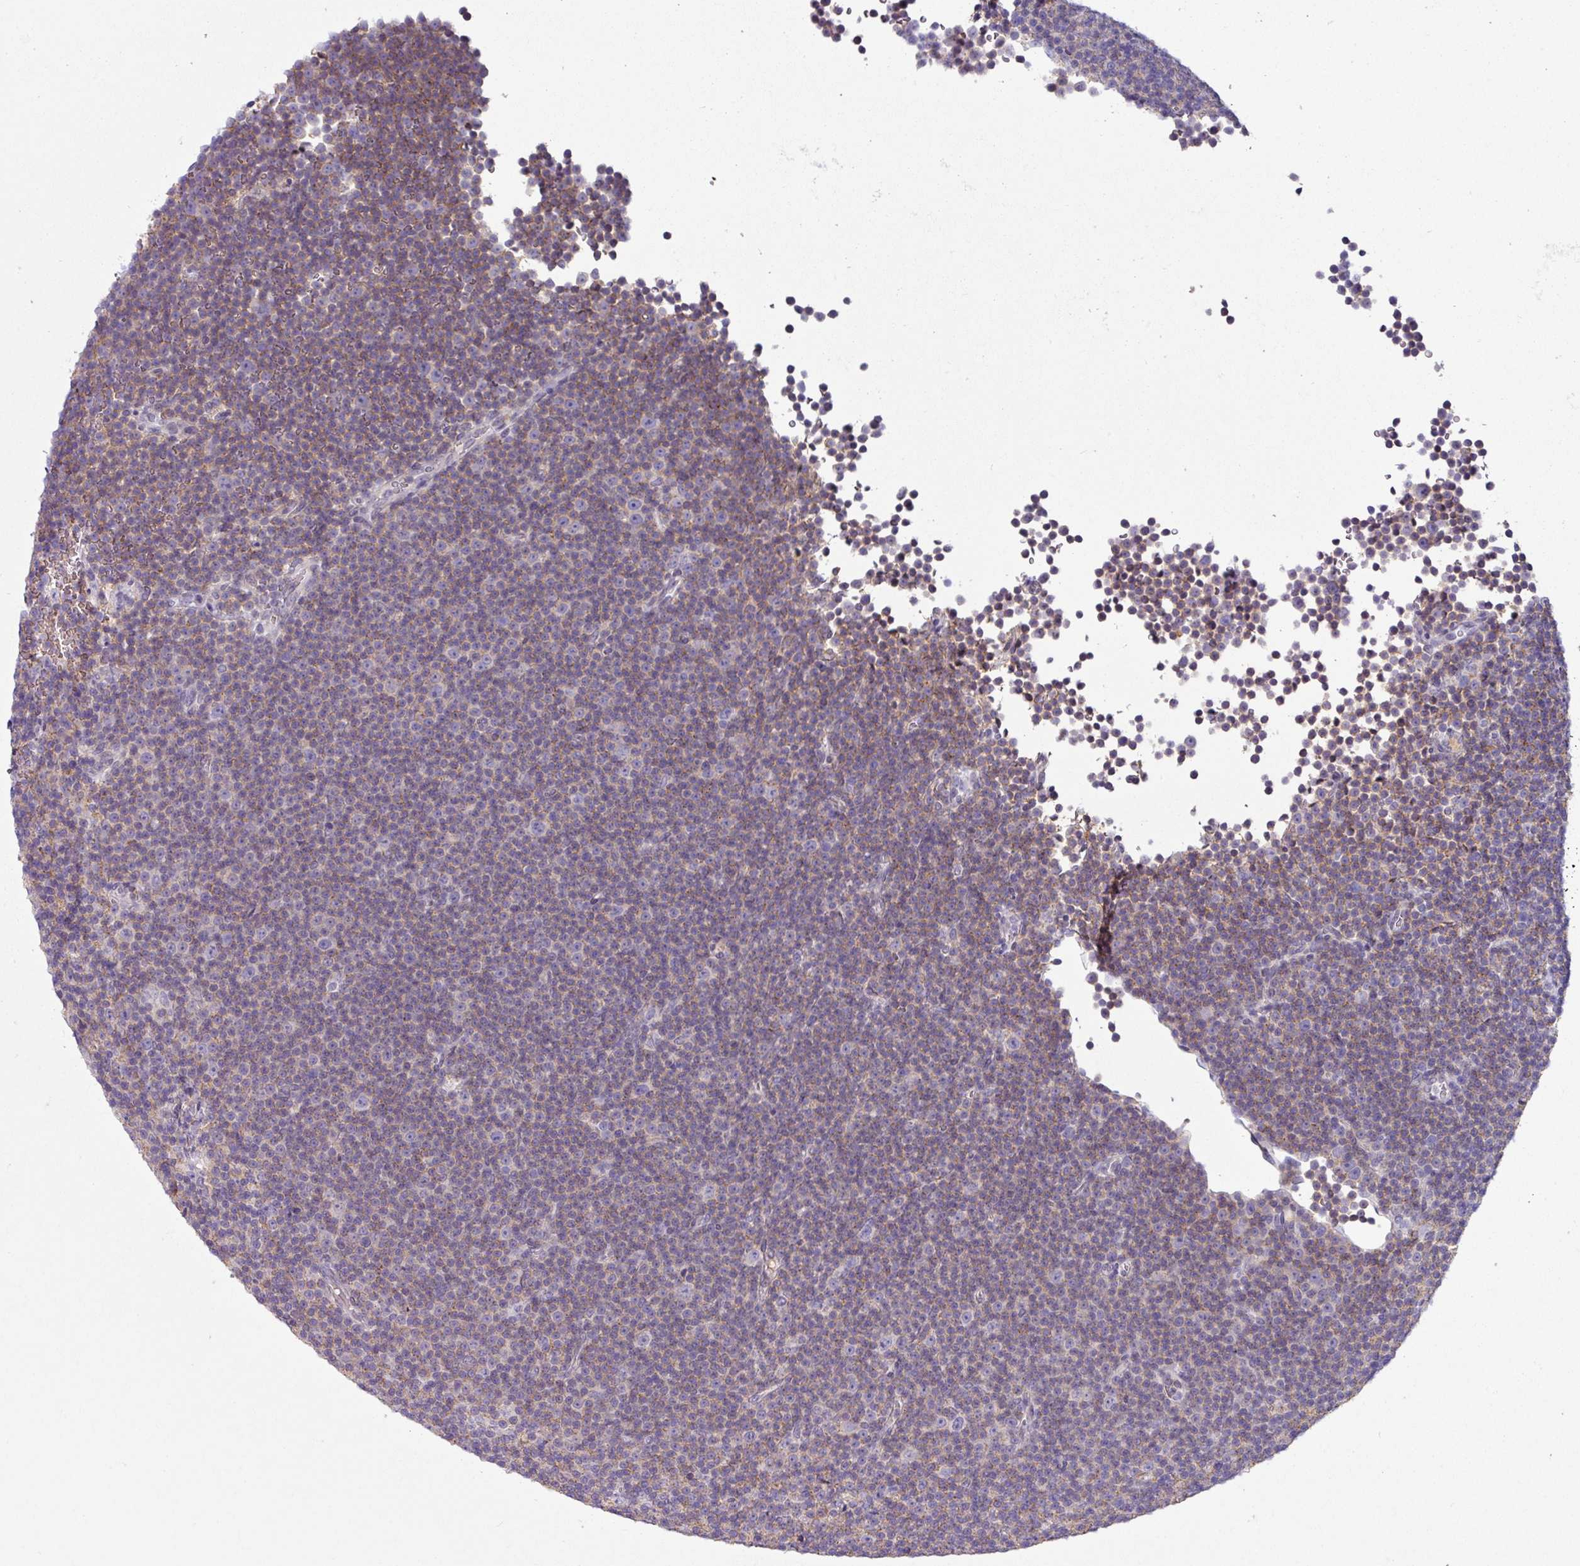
{"staining": {"intensity": "weak", "quantity": "25%-75%", "location": "cytoplasmic/membranous"}, "tissue": "lymphoma", "cell_type": "Tumor cells", "image_type": "cancer", "snomed": [{"axis": "morphology", "description": "Malignant lymphoma, non-Hodgkin's type, Low grade"}, {"axis": "topography", "description": "Lymph node"}], "caption": "Lymphoma was stained to show a protein in brown. There is low levels of weak cytoplasmic/membranous staining in approximately 25%-75% of tumor cells. The staining is performed using DAB (3,3'-diaminobenzidine) brown chromogen to label protein expression. The nuclei are counter-stained blue using hematoxylin.", "gene": "SLAMF6", "patient": {"sex": "female", "age": 67}}